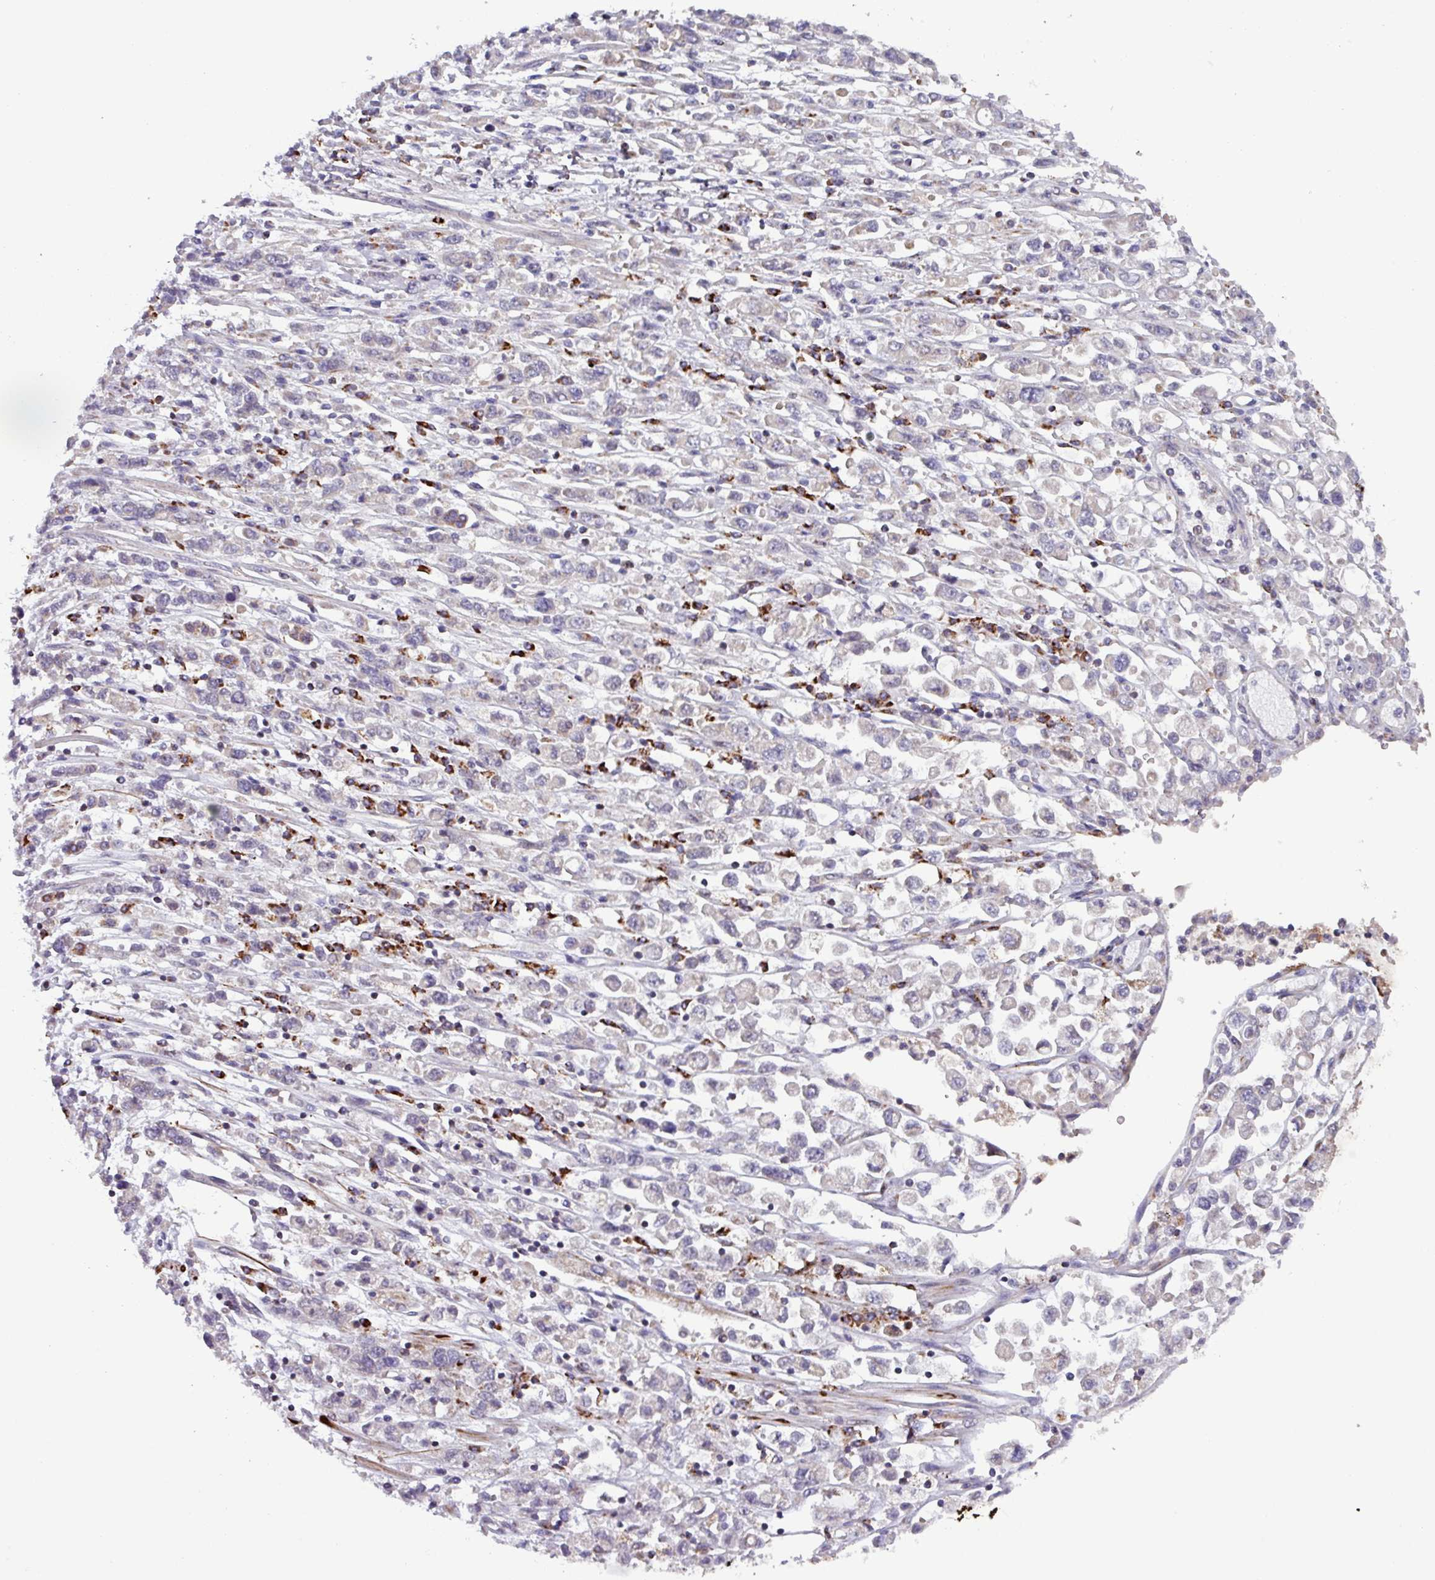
{"staining": {"intensity": "negative", "quantity": "none", "location": "none"}, "tissue": "stomach cancer", "cell_type": "Tumor cells", "image_type": "cancer", "snomed": [{"axis": "morphology", "description": "Adenocarcinoma, NOS"}, {"axis": "topography", "description": "Stomach"}], "caption": "DAB immunohistochemical staining of stomach cancer shows no significant expression in tumor cells. (Immunohistochemistry, brightfield microscopy, high magnification).", "gene": "AKIRIN1", "patient": {"sex": "female", "age": 76}}